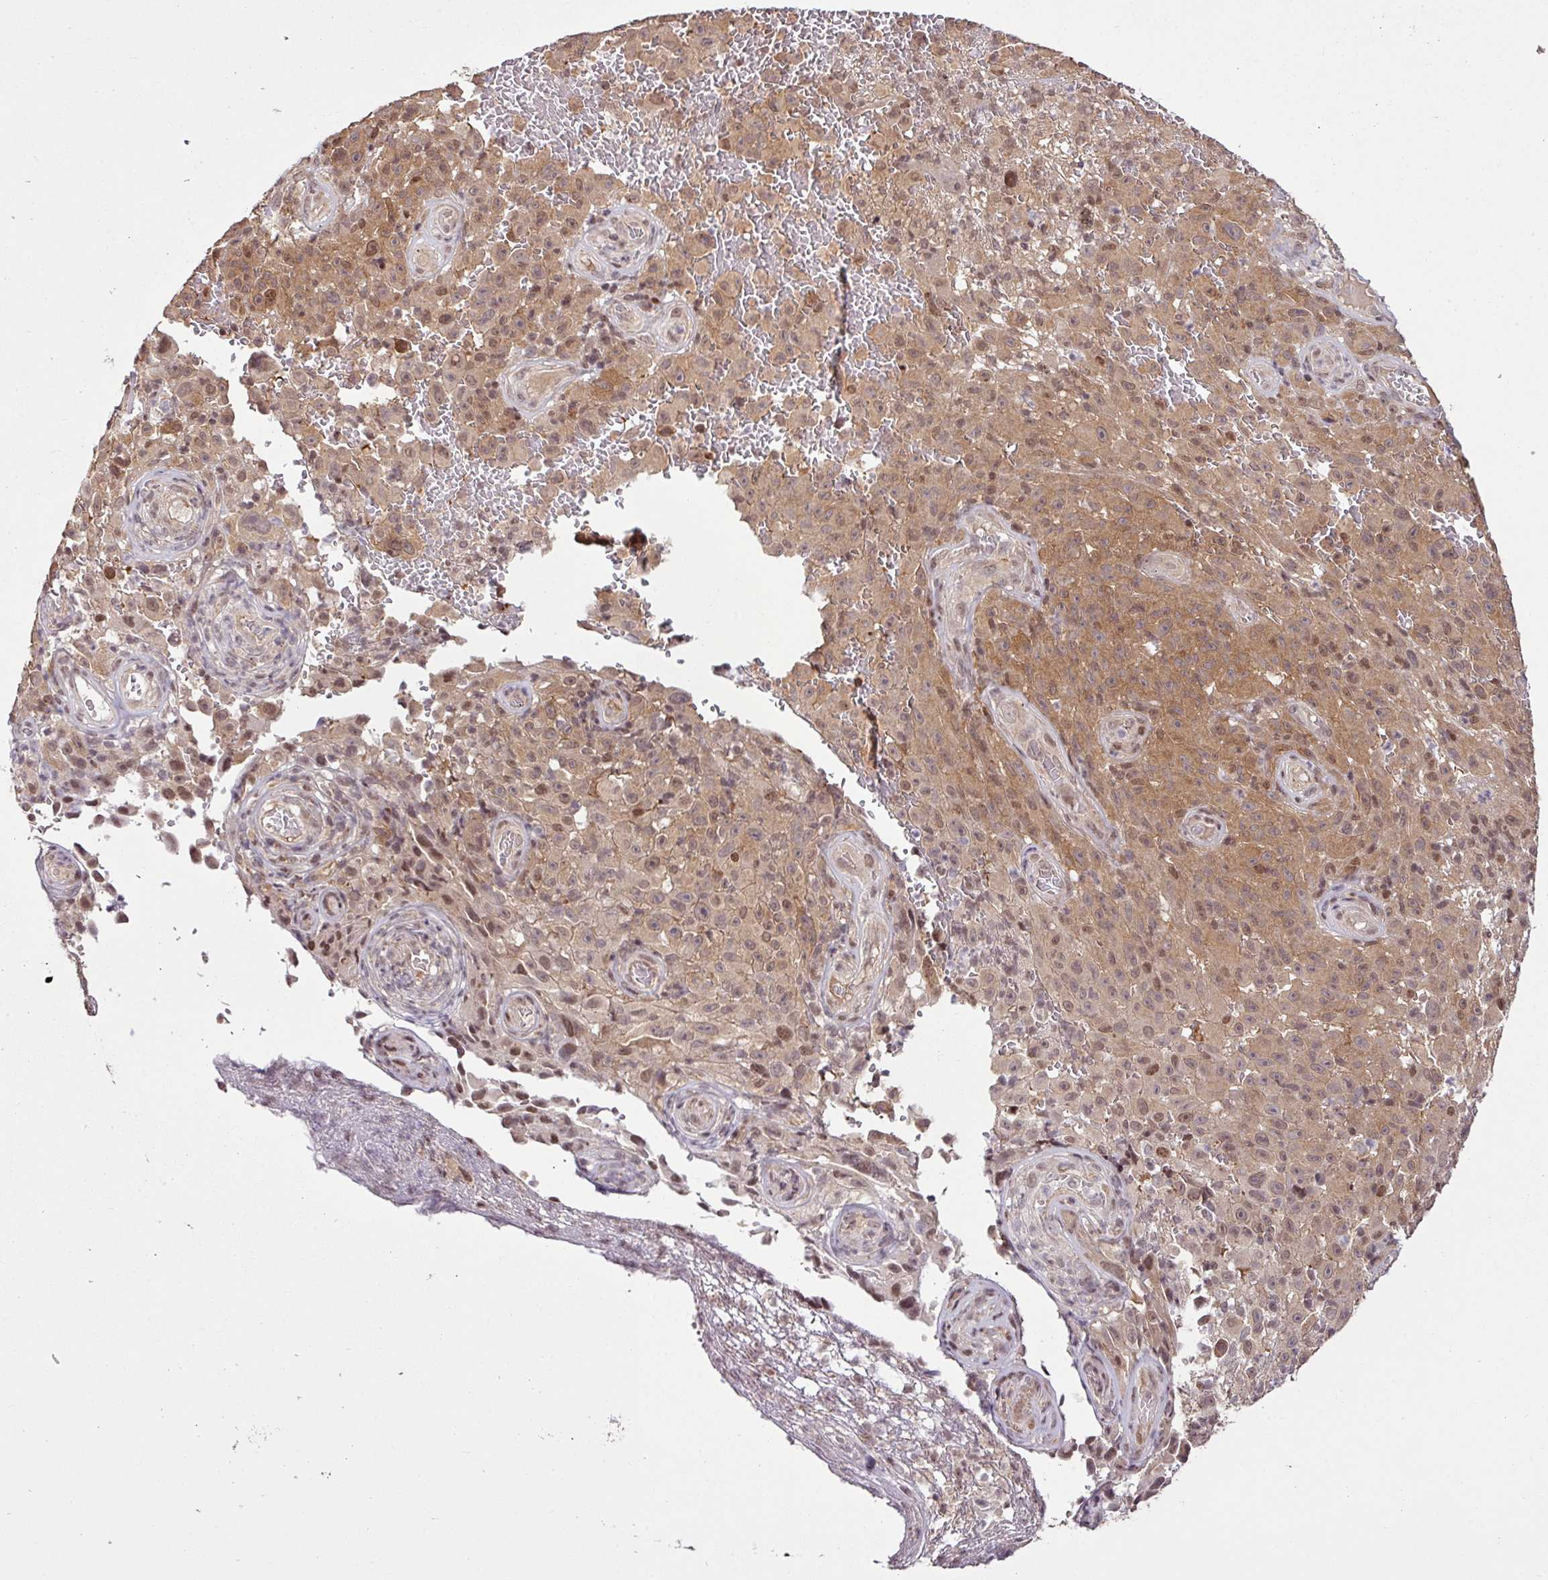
{"staining": {"intensity": "moderate", "quantity": ">75%", "location": "cytoplasmic/membranous,nuclear"}, "tissue": "melanoma", "cell_type": "Tumor cells", "image_type": "cancer", "snomed": [{"axis": "morphology", "description": "Malignant melanoma, NOS"}, {"axis": "topography", "description": "Skin"}], "caption": "Melanoma was stained to show a protein in brown. There is medium levels of moderate cytoplasmic/membranous and nuclear positivity in about >75% of tumor cells.", "gene": "ITPKC", "patient": {"sex": "female", "age": 82}}